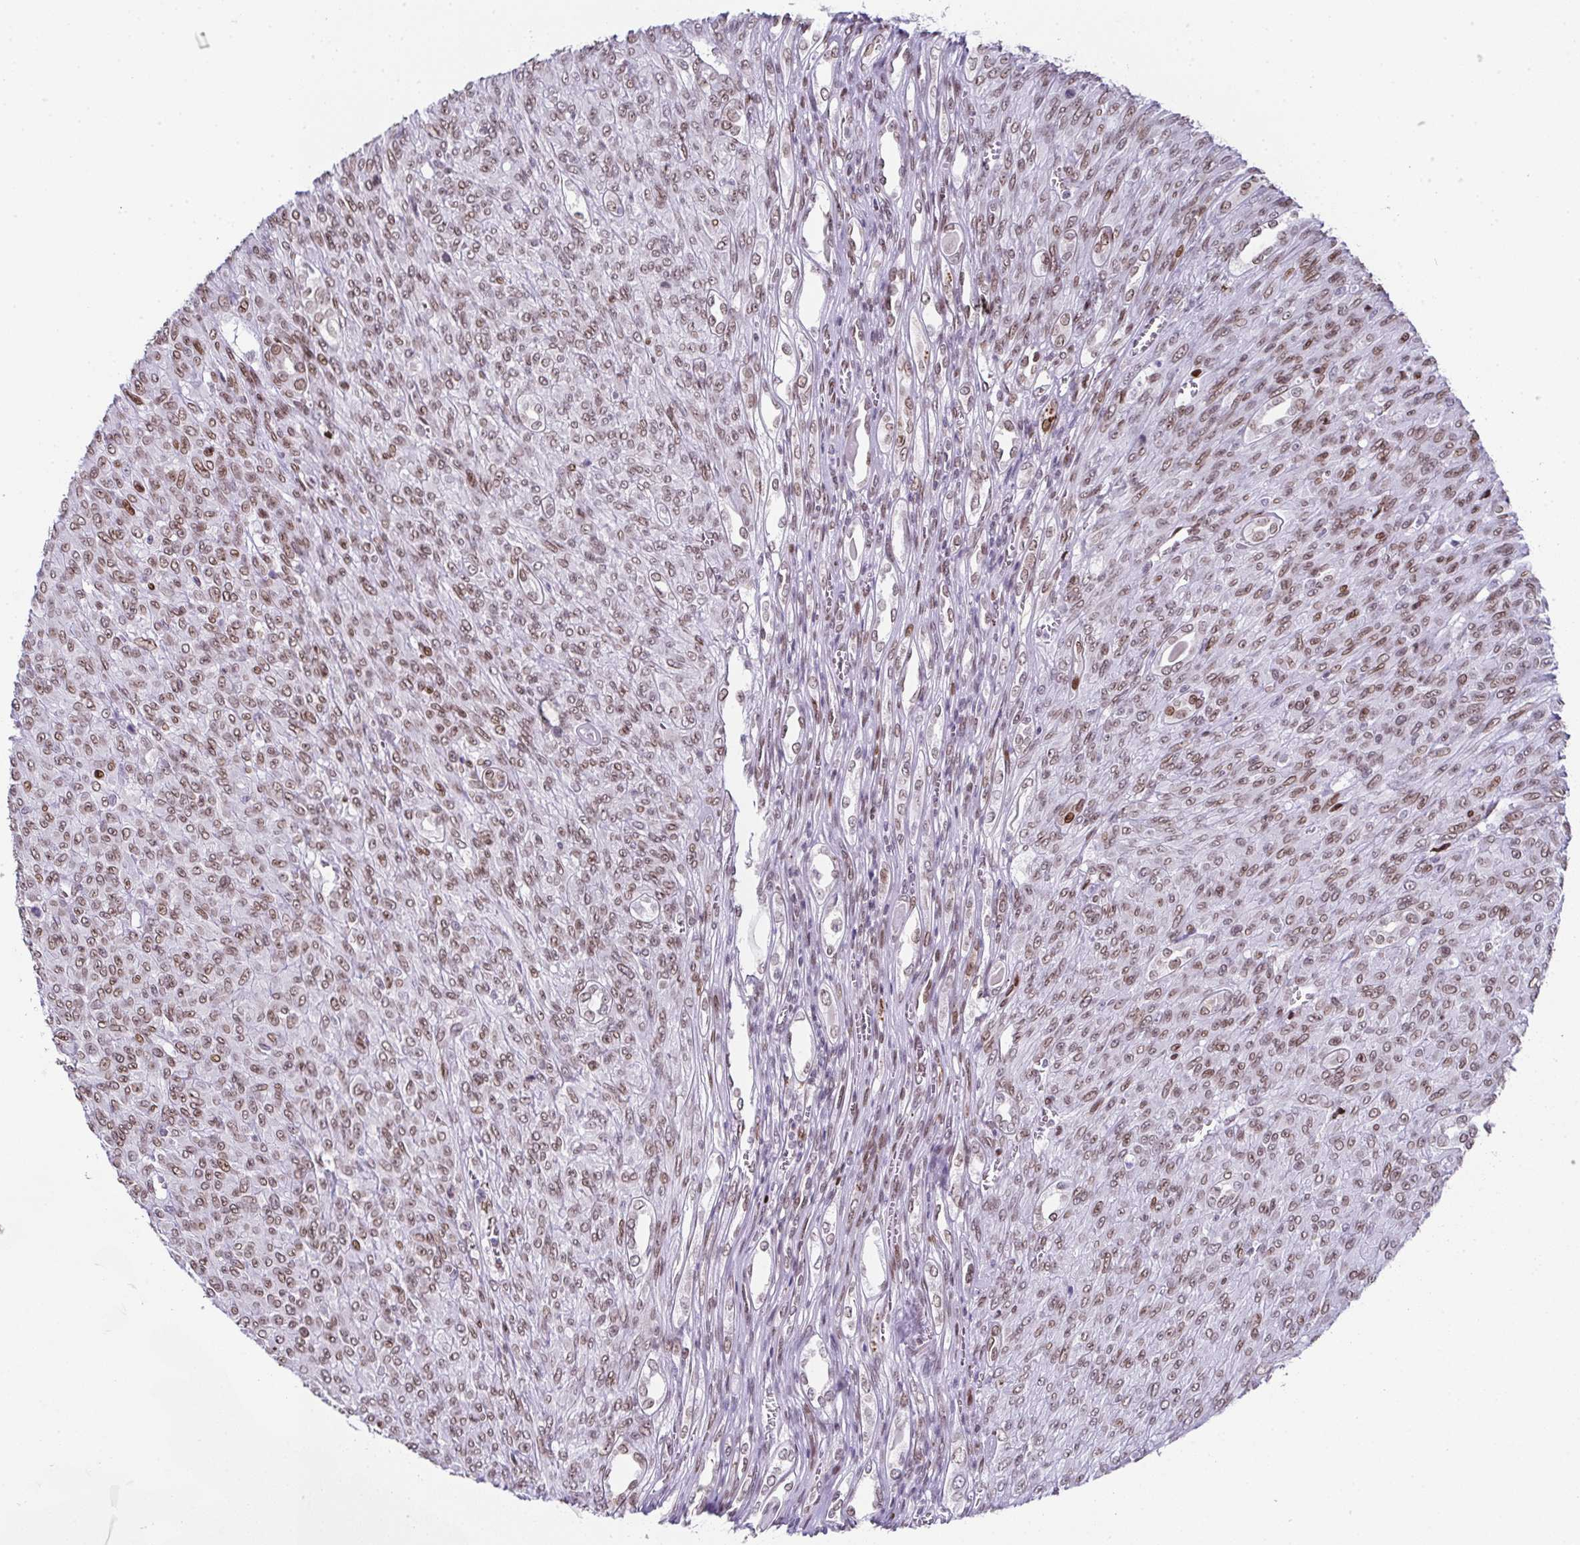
{"staining": {"intensity": "weak", "quantity": ">75%", "location": "nuclear"}, "tissue": "renal cancer", "cell_type": "Tumor cells", "image_type": "cancer", "snomed": [{"axis": "morphology", "description": "Adenocarcinoma, NOS"}, {"axis": "topography", "description": "Kidney"}], "caption": "Immunohistochemistry (IHC) image of neoplastic tissue: adenocarcinoma (renal) stained using immunohistochemistry (IHC) reveals low levels of weak protein expression localized specifically in the nuclear of tumor cells, appearing as a nuclear brown color.", "gene": "RB1", "patient": {"sex": "male", "age": 58}}